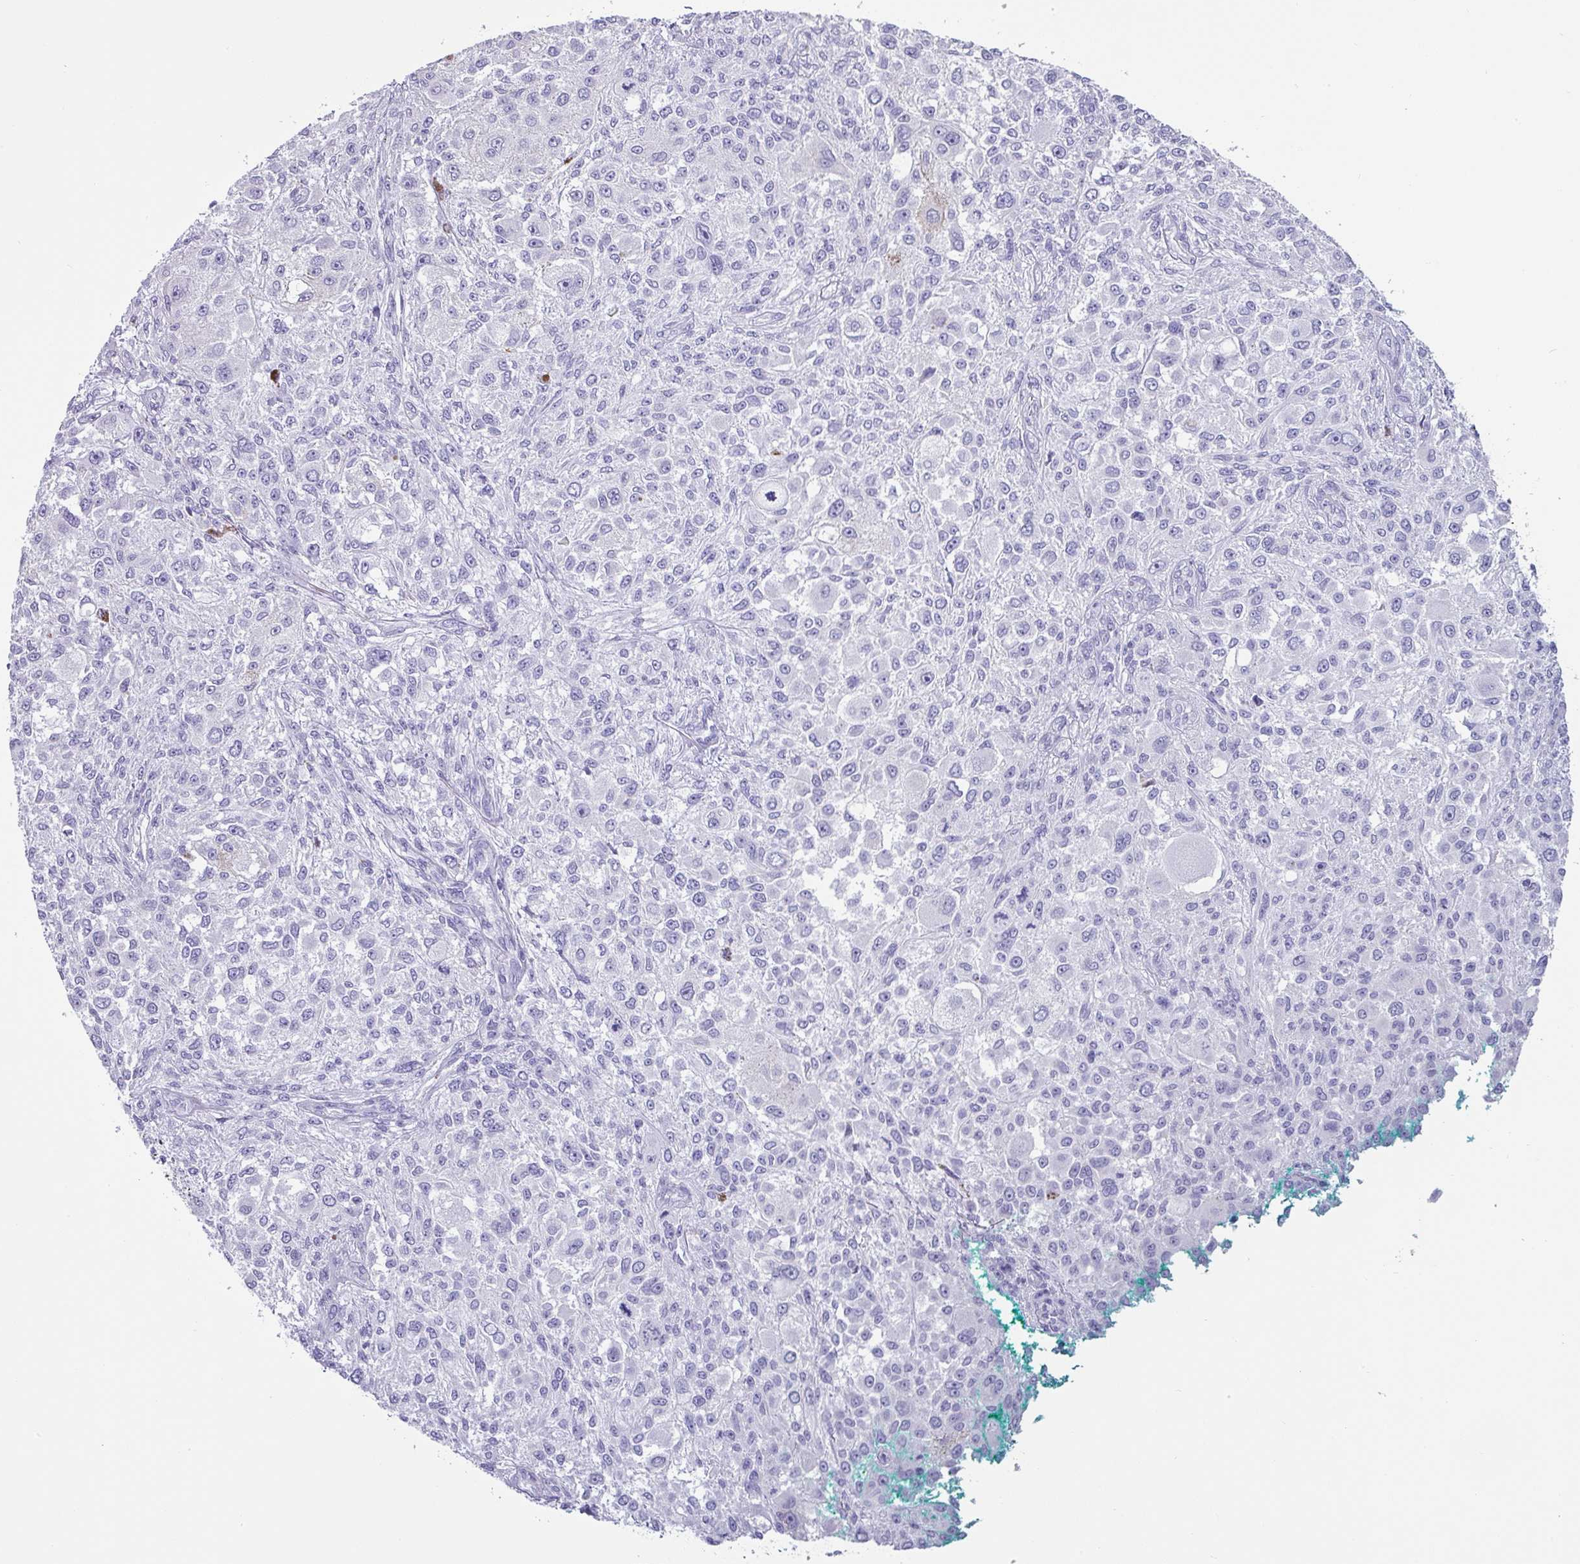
{"staining": {"intensity": "negative", "quantity": "none", "location": "none"}, "tissue": "melanoma", "cell_type": "Tumor cells", "image_type": "cancer", "snomed": [{"axis": "morphology", "description": "Necrosis, NOS"}, {"axis": "morphology", "description": "Malignant melanoma, NOS"}, {"axis": "topography", "description": "Skin"}], "caption": "Tumor cells show no significant expression in malignant melanoma. (DAB (3,3'-diaminobenzidine) immunohistochemistry (IHC) visualized using brightfield microscopy, high magnification).", "gene": "VCY1B", "patient": {"sex": "female", "age": 87}}